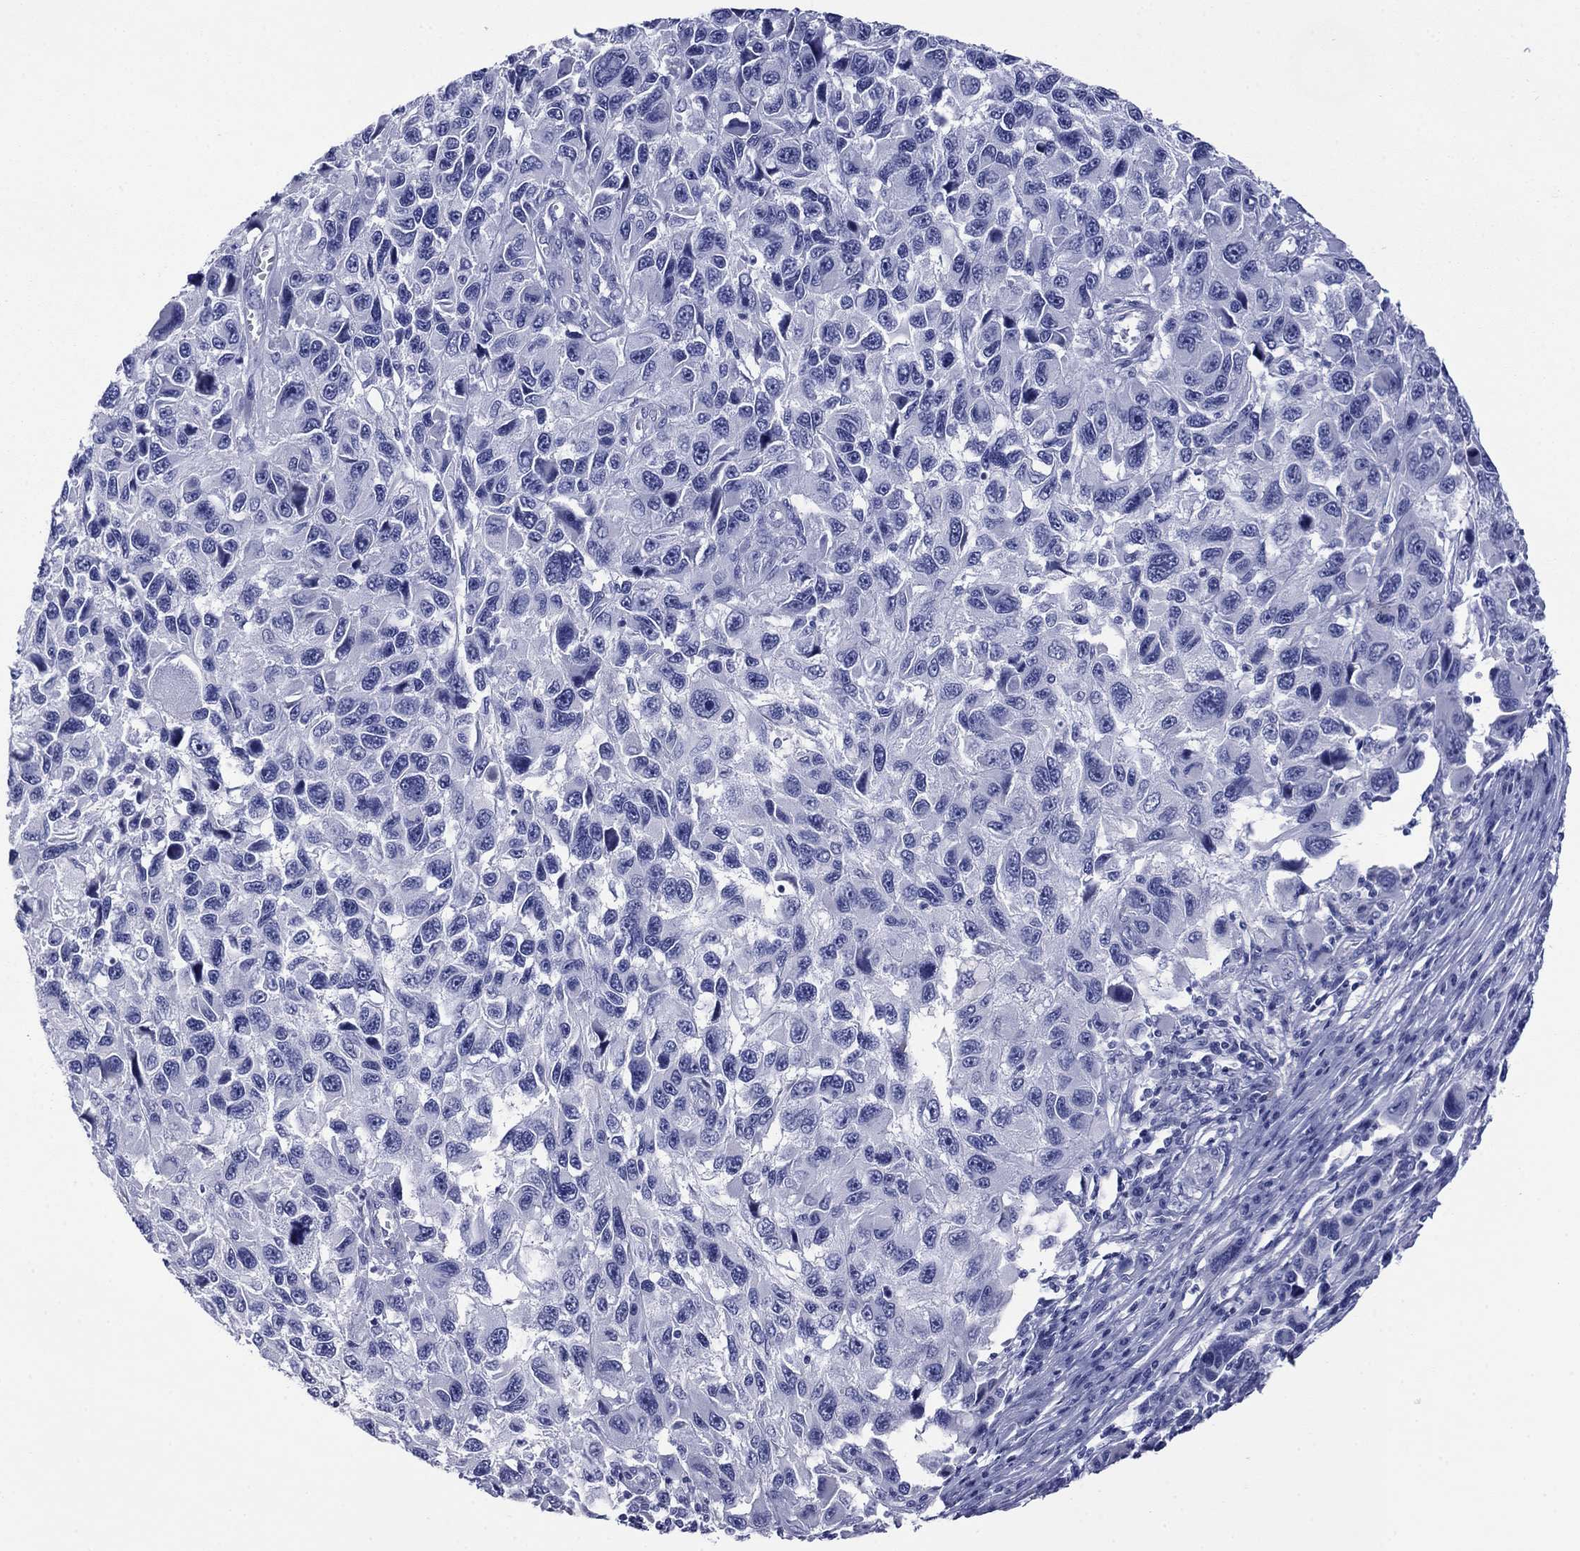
{"staining": {"intensity": "negative", "quantity": "none", "location": "none"}, "tissue": "melanoma", "cell_type": "Tumor cells", "image_type": "cancer", "snomed": [{"axis": "morphology", "description": "Malignant melanoma, NOS"}, {"axis": "topography", "description": "Skin"}], "caption": "Immunohistochemical staining of human malignant melanoma displays no significant positivity in tumor cells.", "gene": "APOA2", "patient": {"sex": "male", "age": 53}}